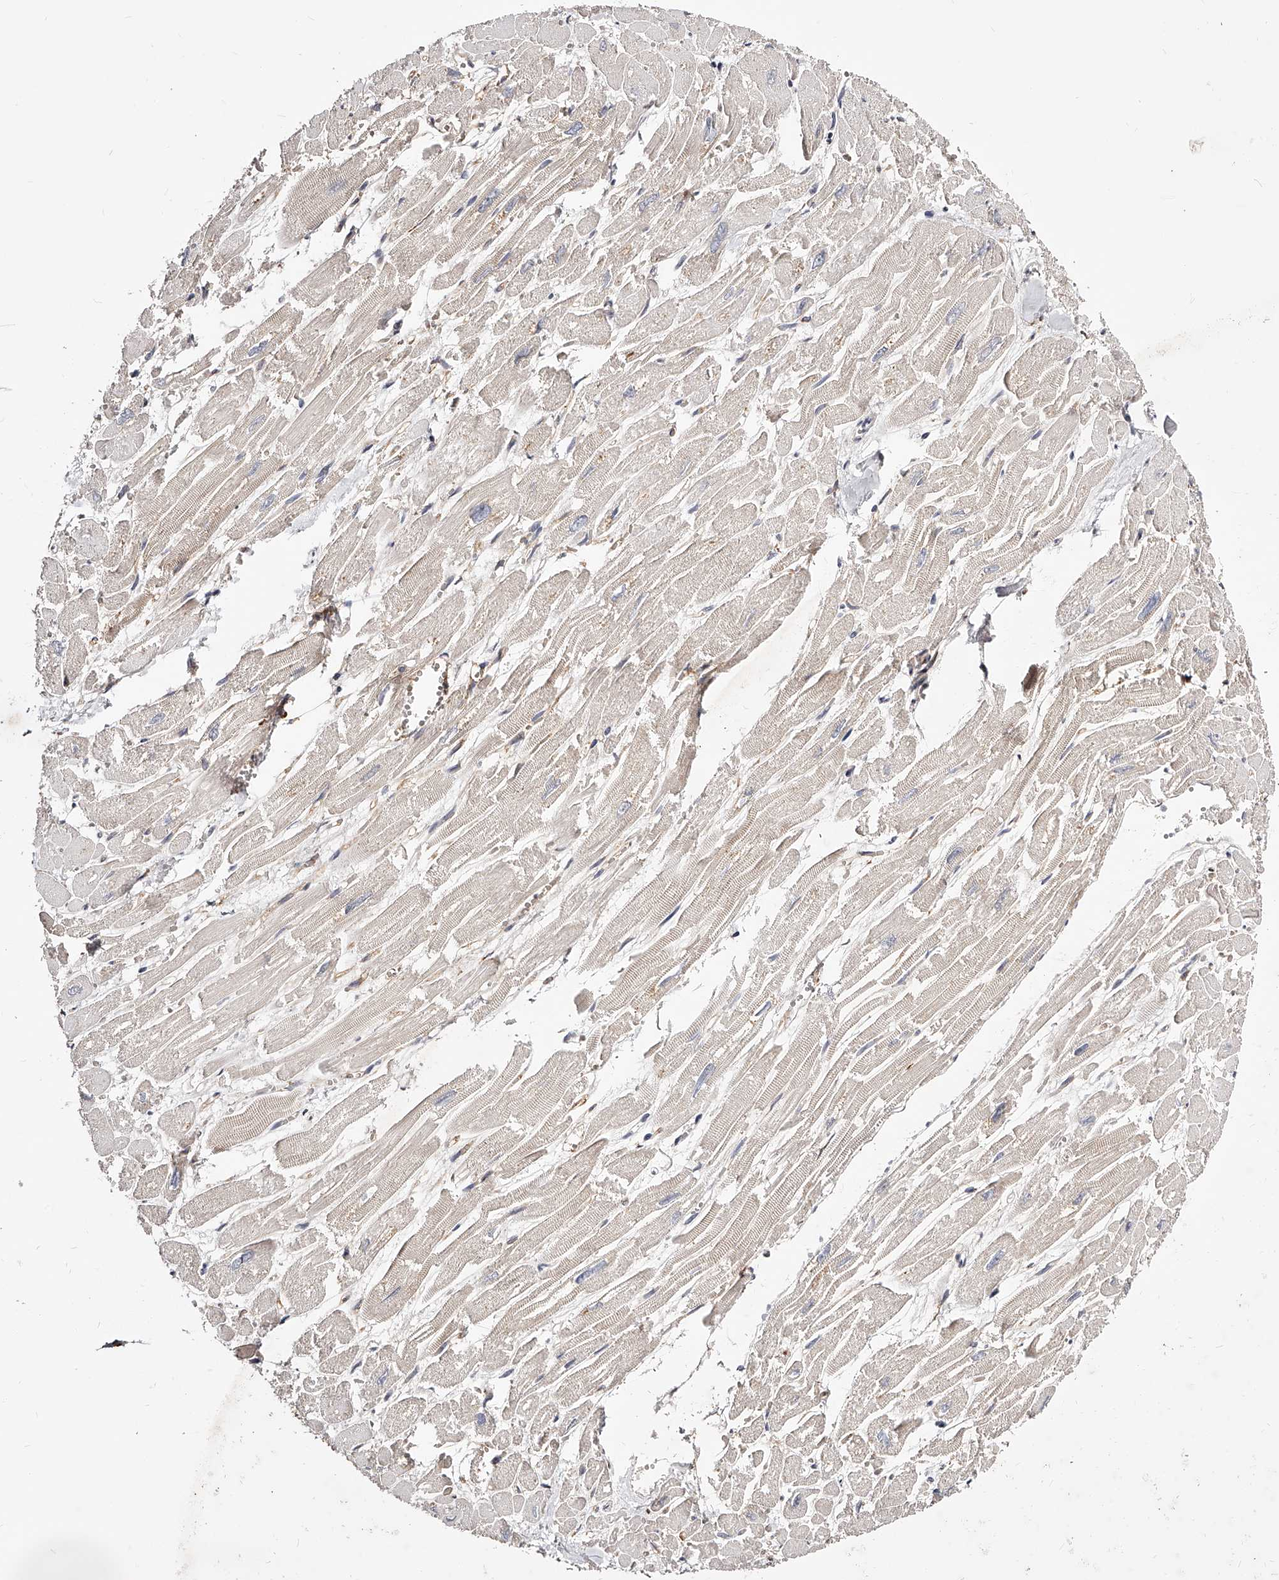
{"staining": {"intensity": "negative", "quantity": "none", "location": "none"}, "tissue": "heart muscle", "cell_type": "Cardiomyocytes", "image_type": "normal", "snomed": [{"axis": "morphology", "description": "Normal tissue, NOS"}, {"axis": "topography", "description": "Heart"}], "caption": "DAB immunohistochemical staining of unremarkable heart muscle shows no significant expression in cardiomyocytes.", "gene": "CD82", "patient": {"sex": "male", "age": 54}}